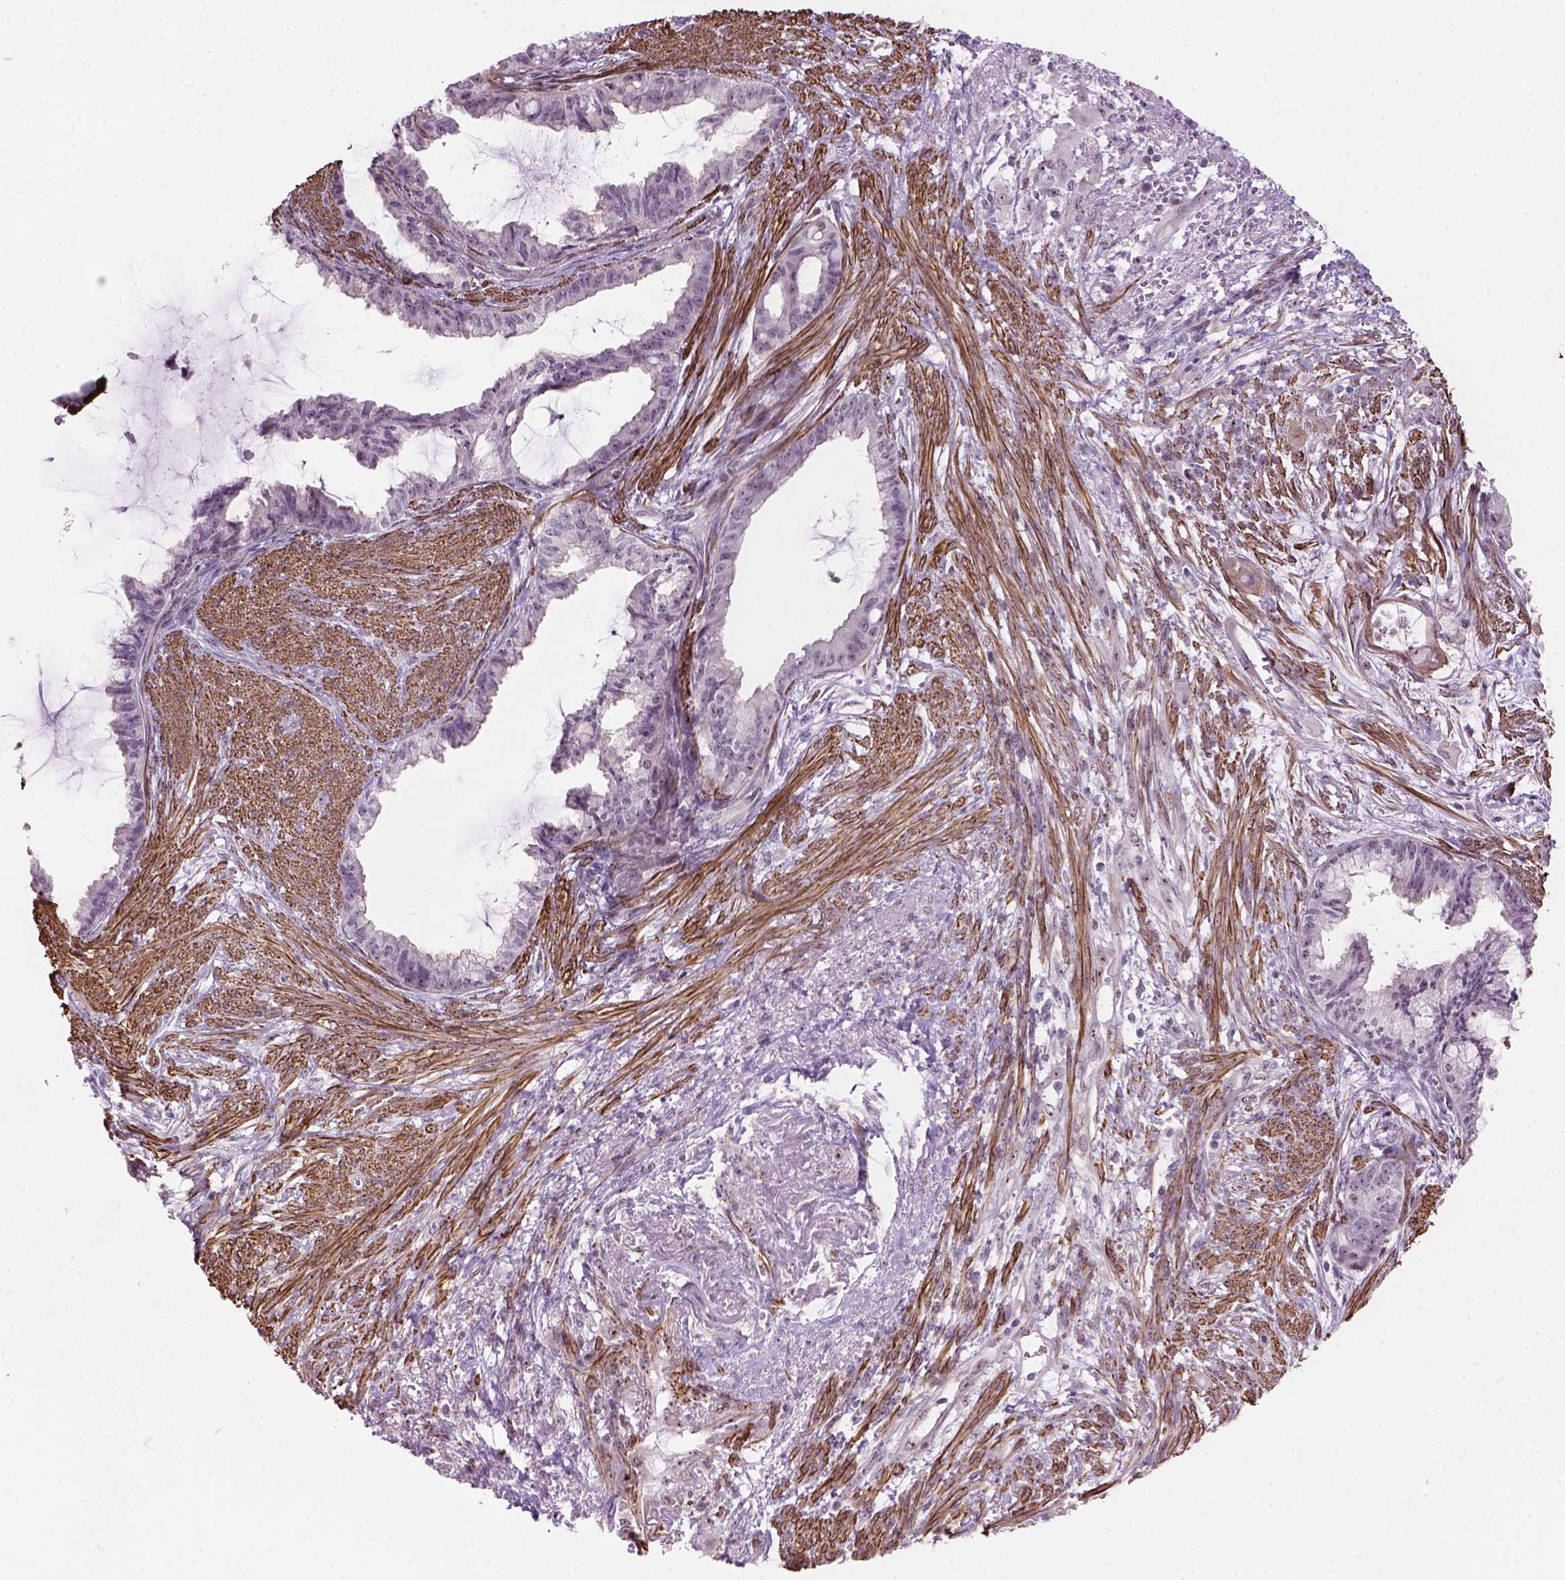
{"staining": {"intensity": "weak", "quantity": "25%-75%", "location": "nuclear"}, "tissue": "endometrial cancer", "cell_type": "Tumor cells", "image_type": "cancer", "snomed": [{"axis": "morphology", "description": "Adenocarcinoma, NOS"}, {"axis": "topography", "description": "Endometrium"}], "caption": "Human endometrial adenocarcinoma stained with a protein marker reveals weak staining in tumor cells.", "gene": "RRS1", "patient": {"sex": "female", "age": 86}}